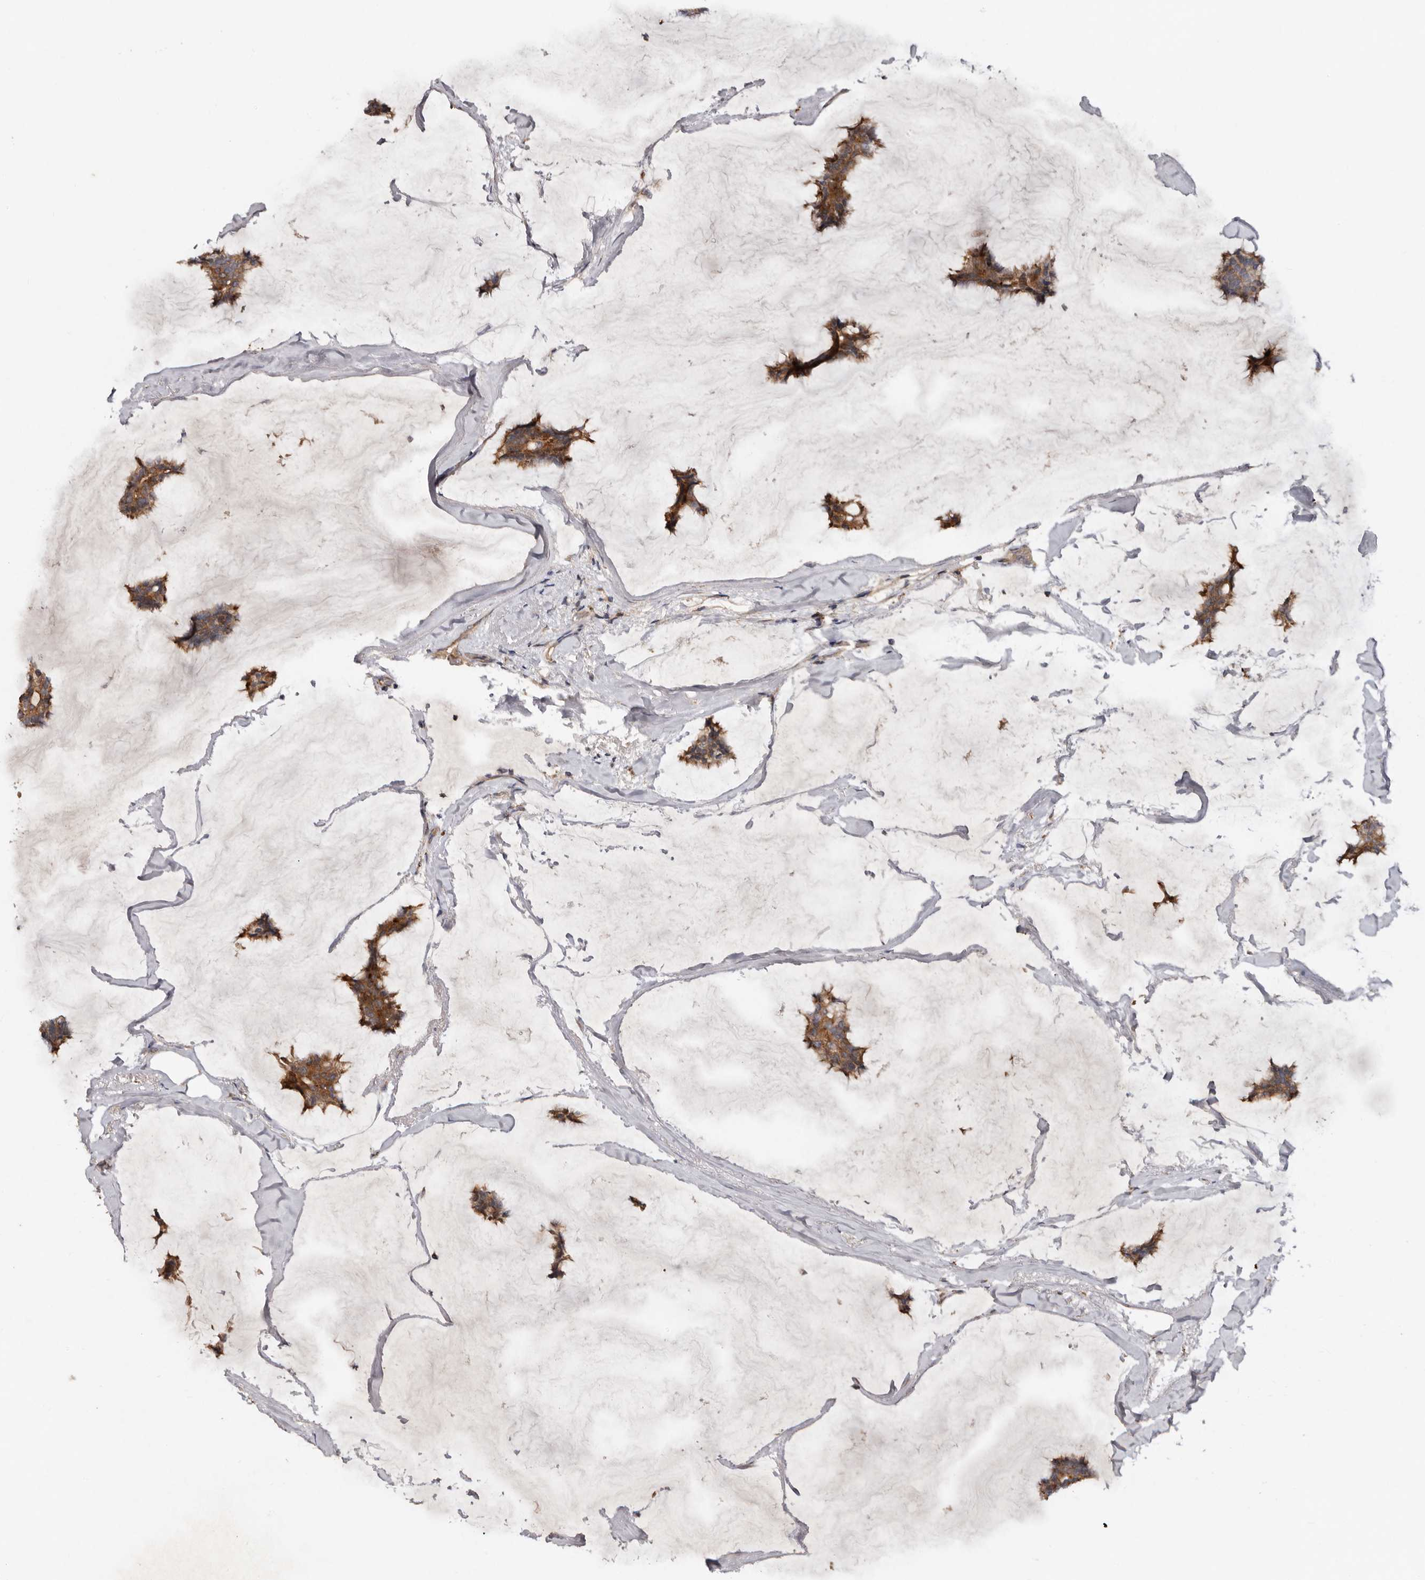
{"staining": {"intensity": "moderate", "quantity": ">75%", "location": "cytoplasmic/membranous"}, "tissue": "breast cancer", "cell_type": "Tumor cells", "image_type": "cancer", "snomed": [{"axis": "morphology", "description": "Duct carcinoma"}, {"axis": "topography", "description": "Breast"}], "caption": "Immunohistochemical staining of breast intraductal carcinoma exhibits medium levels of moderate cytoplasmic/membranous protein expression in approximately >75% of tumor cells.", "gene": "GOT1L1", "patient": {"sex": "female", "age": 93}}